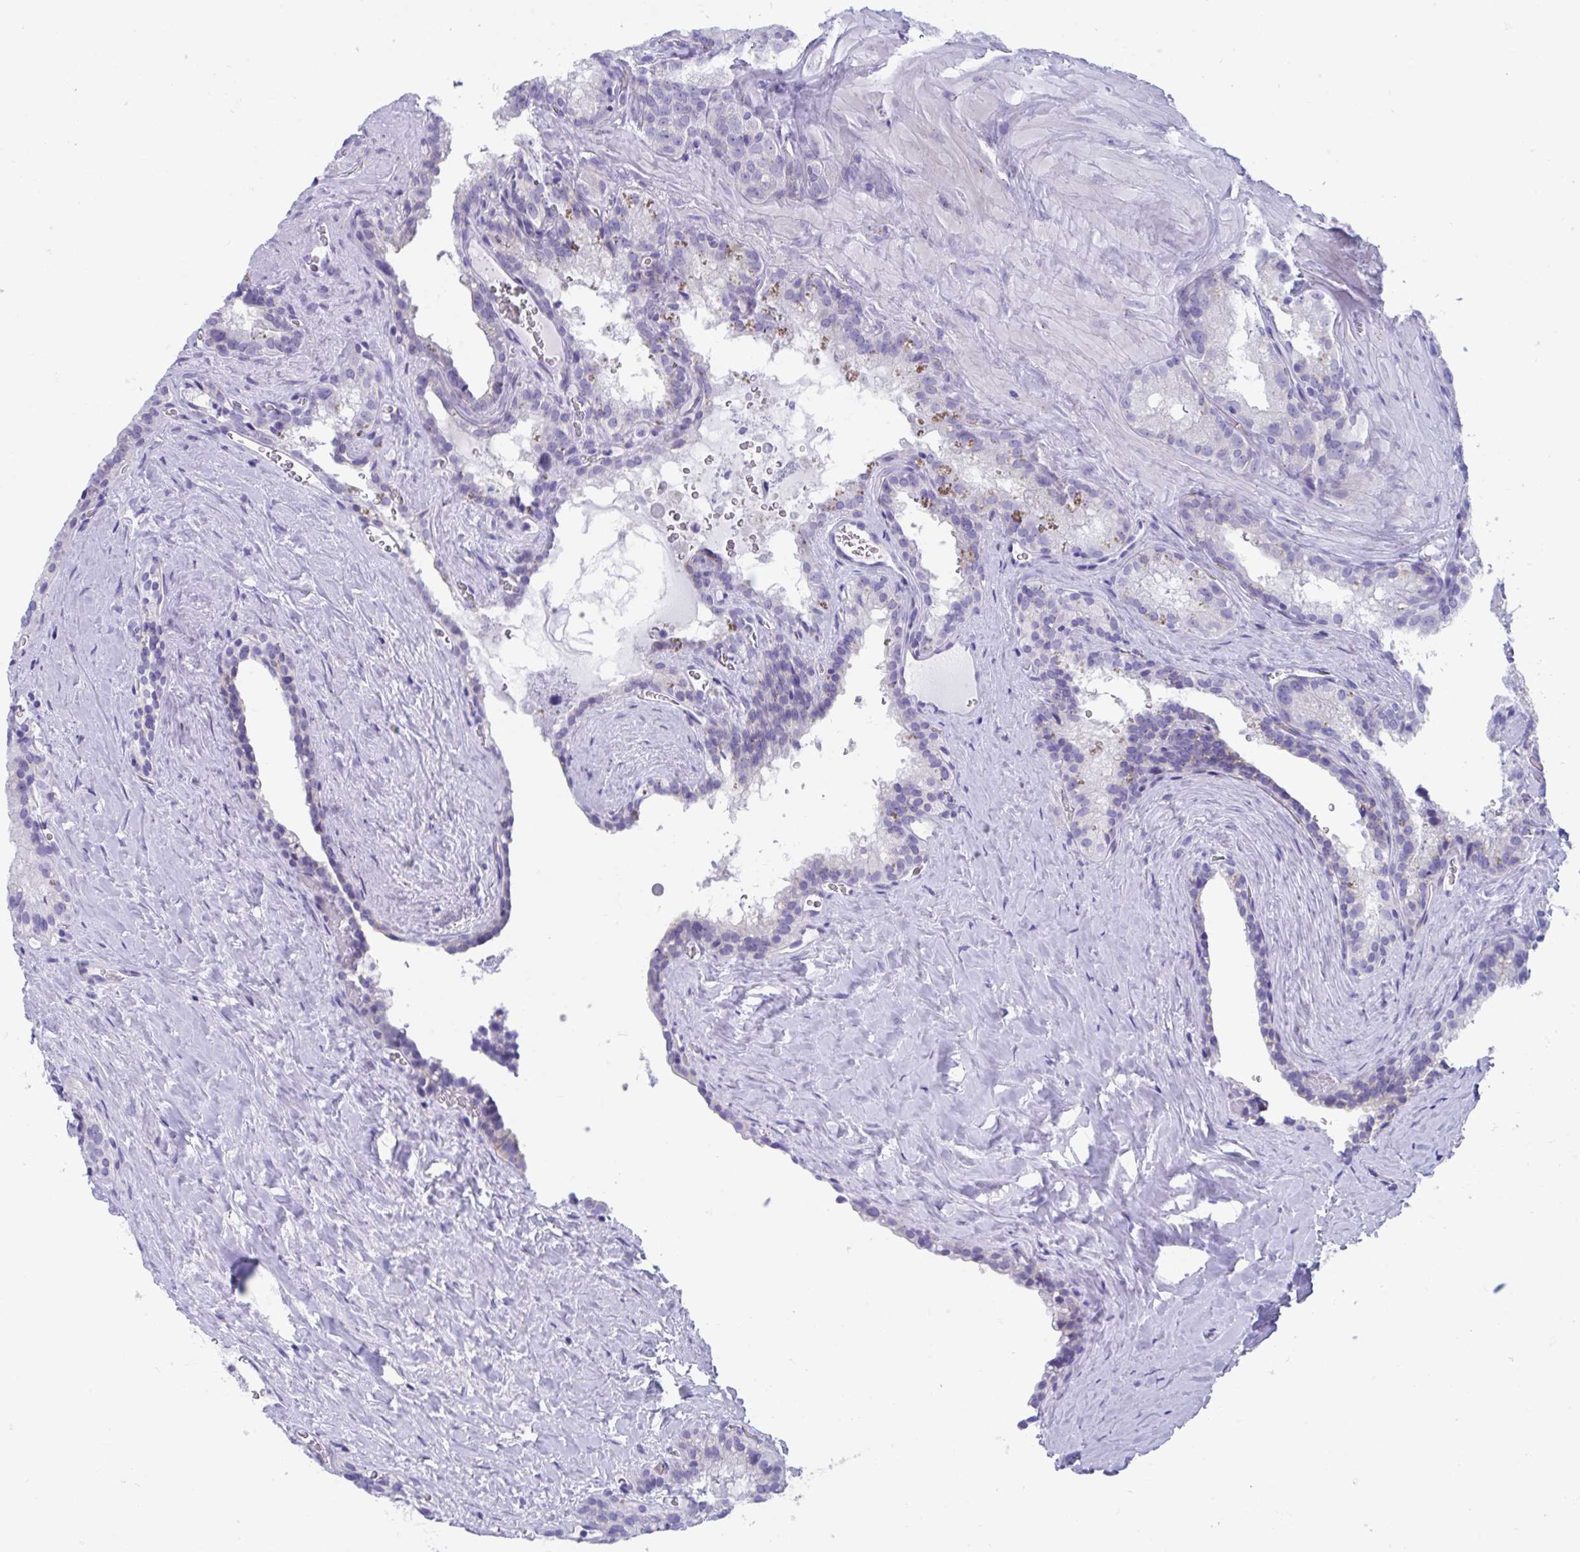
{"staining": {"intensity": "moderate", "quantity": "<25%", "location": "cytoplasmic/membranous"}, "tissue": "seminal vesicle", "cell_type": "Glandular cells", "image_type": "normal", "snomed": [{"axis": "morphology", "description": "Normal tissue, NOS"}, {"axis": "topography", "description": "Seminal veicle"}], "caption": "This histopathology image shows immunohistochemistry (IHC) staining of benign human seminal vesicle, with low moderate cytoplasmic/membranous positivity in about <25% of glandular cells.", "gene": "TTC30A", "patient": {"sex": "male", "age": 47}}